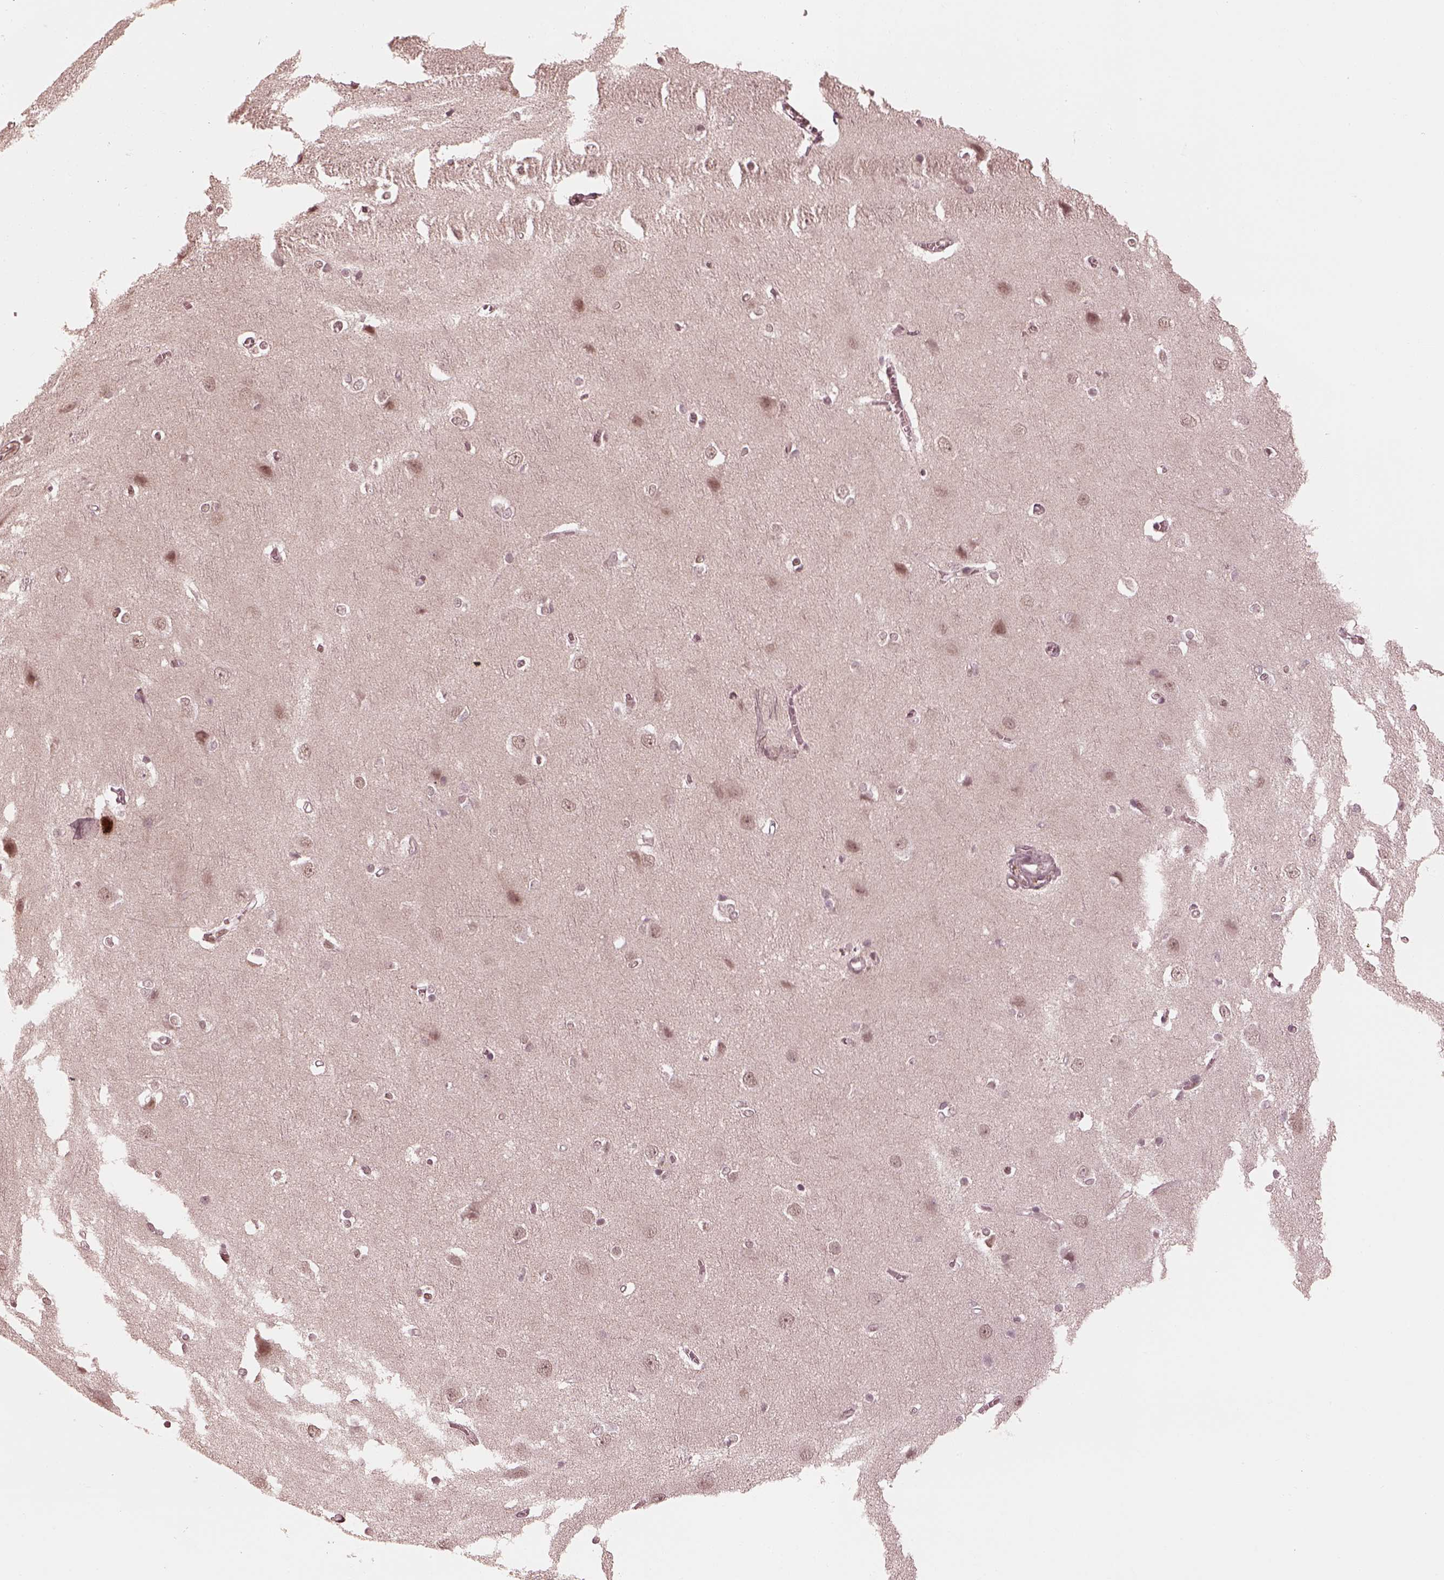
{"staining": {"intensity": "negative", "quantity": "none", "location": "none"}, "tissue": "cerebral cortex", "cell_type": "Endothelial cells", "image_type": "normal", "snomed": [{"axis": "morphology", "description": "Normal tissue, NOS"}, {"axis": "topography", "description": "Cerebral cortex"}], "caption": "This image is of normal cerebral cortex stained with IHC to label a protein in brown with the nuclei are counter-stained blue. There is no staining in endothelial cells.", "gene": "IQCB1", "patient": {"sex": "male", "age": 37}}